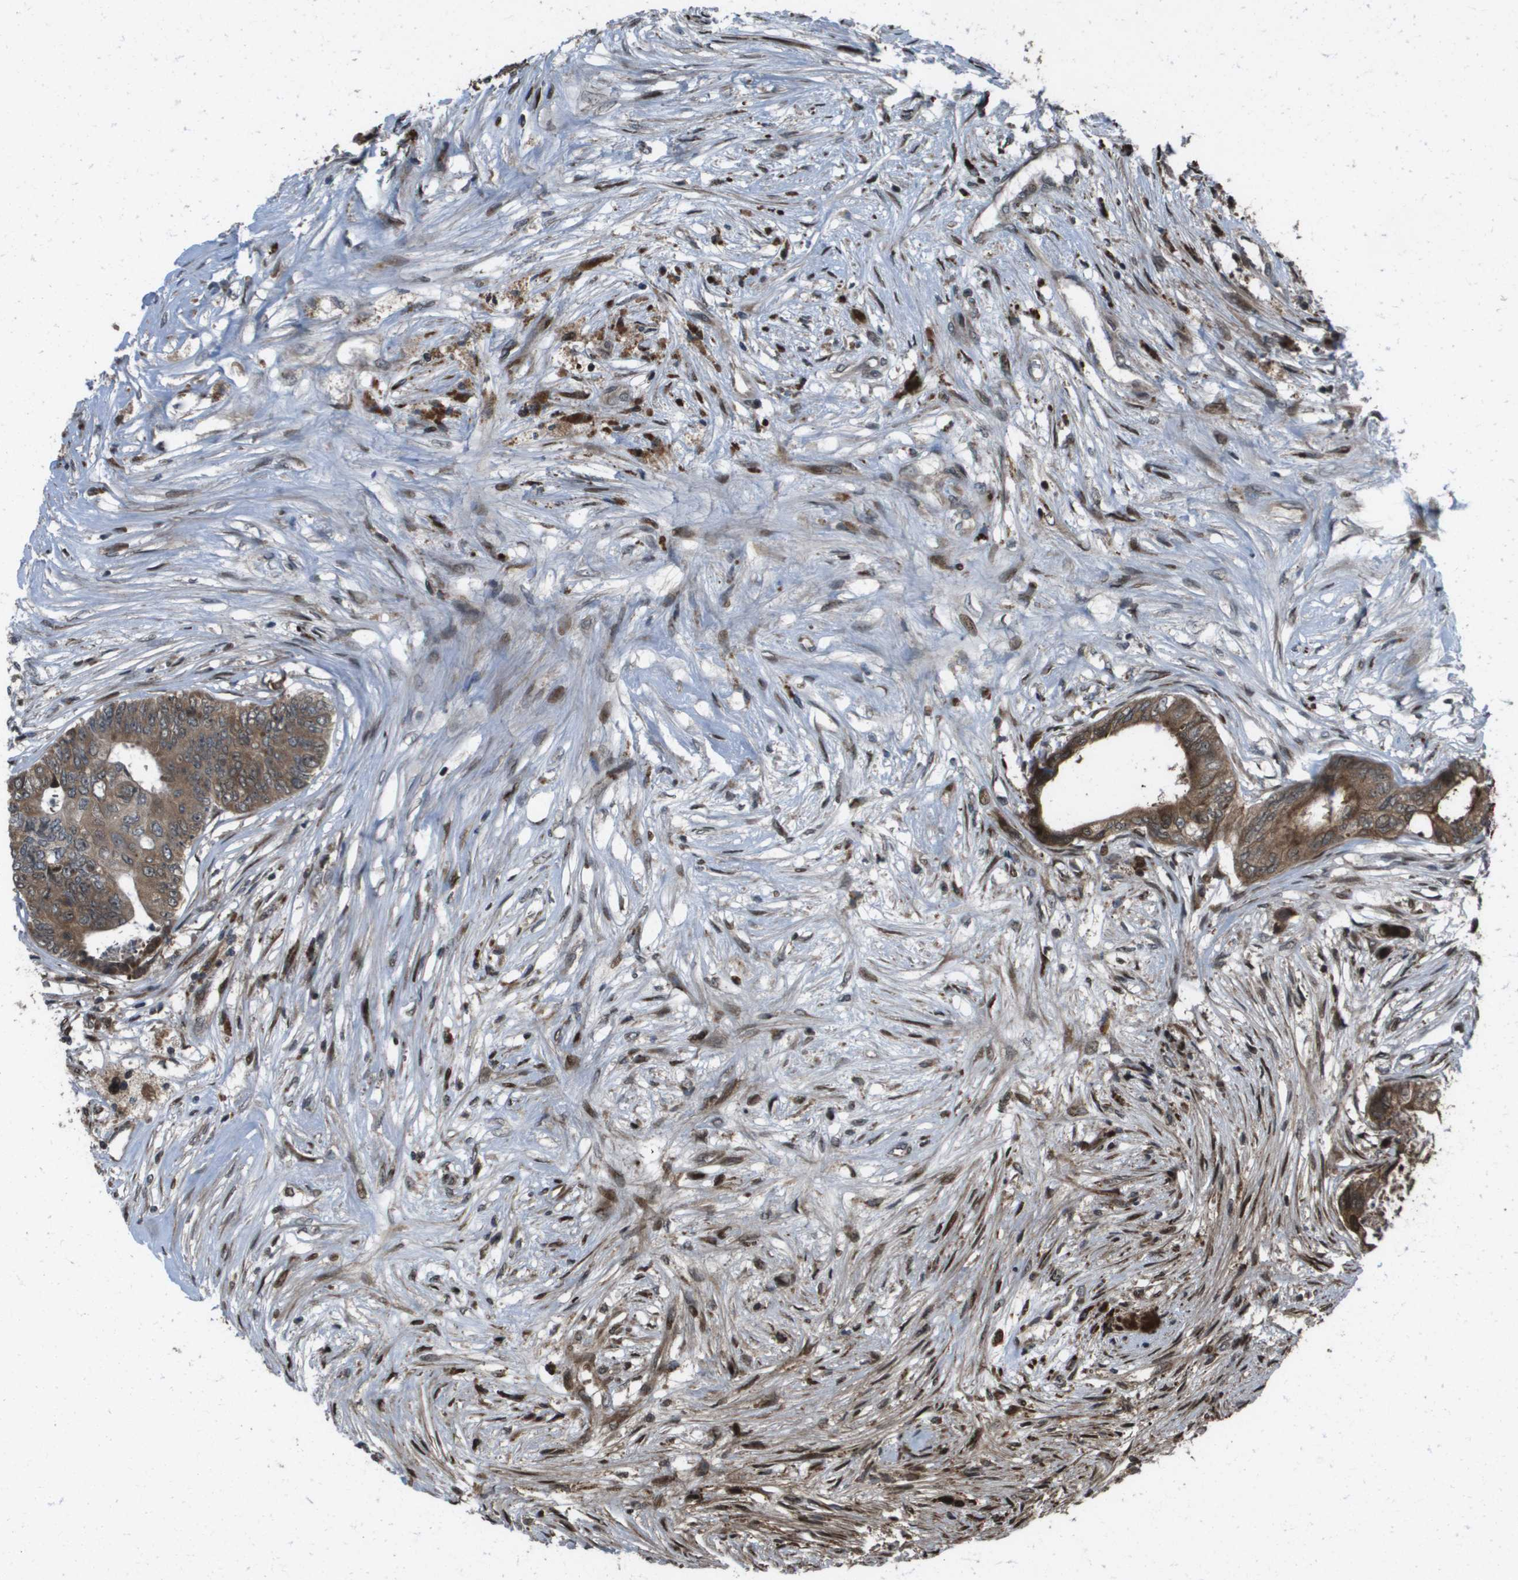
{"staining": {"intensity": "strong", "quantity": ">75%", "location": "cytoplasmic/membranous"}, "tissue": "colorectal cancer", "cell_type": "Tumor cells", "image_type": "cancer", "snomed": [{"axis": "morphology", "description": "Adenocarcinoma, NOS"}, {"axis": "topography", "description": "Rectum"}], "caption": "An image showing strong cytoplasmic/membranous staining in approximately >75% of tumor cells in colorectal adenocarcinoma, as visualized by brown immunohistochemical staining.", "gene": "AXIN2", "patient": {"sex": "male", "age": 63}}